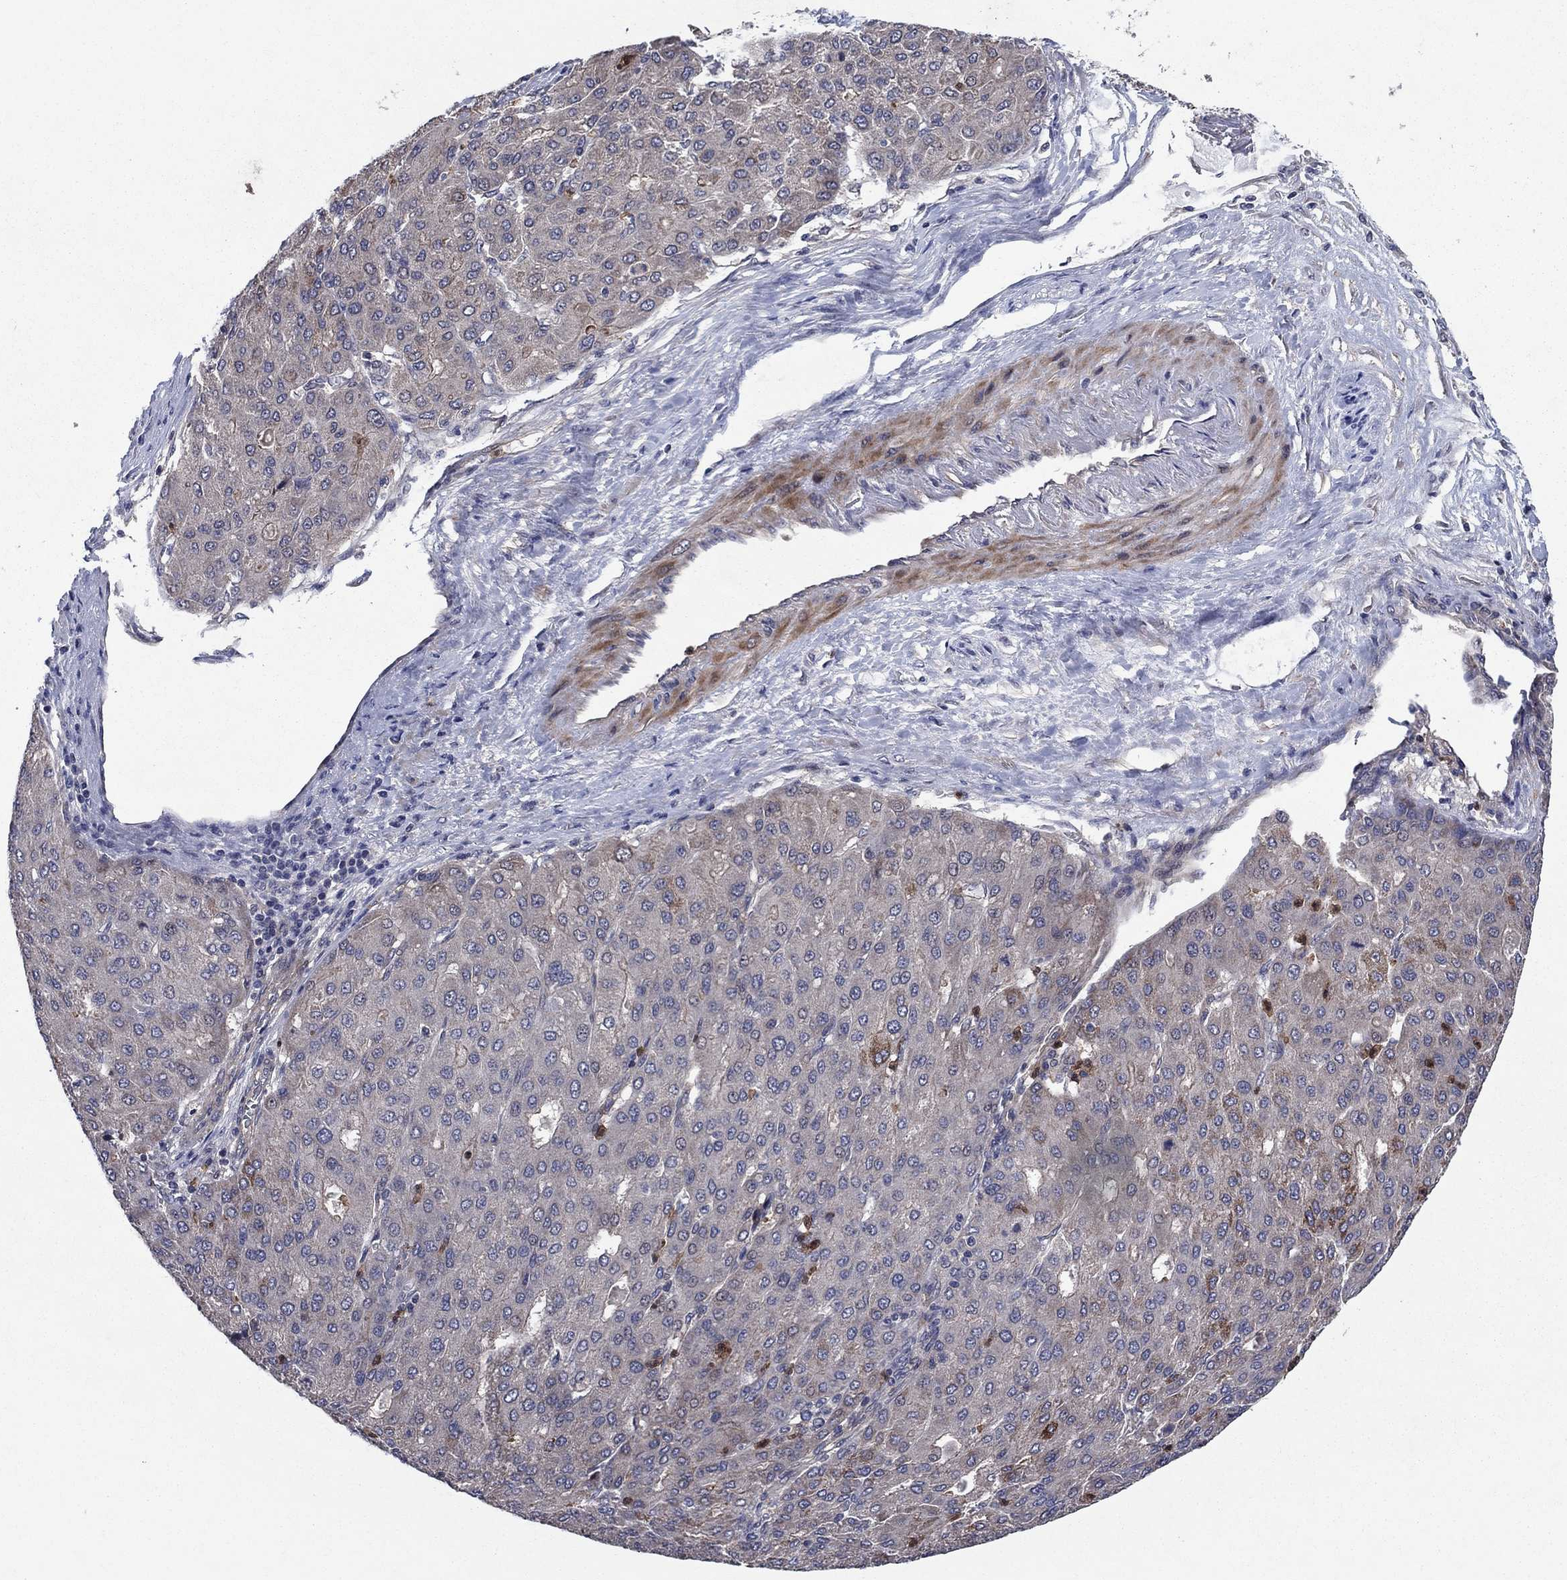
{"staining": {"intensity": "strong", "quantity": "25%-75%", "location": "cytoplasmic/membranous"}, "tissue": "liver cancer", "cell_type": "Tumor cells", "image_type": "cancer", "snomed": [{"axis": "morphology", "description": "Carcinoma, Hepatocellular, NOS"}, {"axis": "topography", "description": "Liver"}], "caption": "IHC (DAB (3,3'-diaminobenzidine)) staining of human liver hepatocellular carcinoma shows strong cytoplasmic/membranous protein expression in approximately 25%-75% of tumor cells. The staining was performed using DAB, with brown indicating positive protein expression. Nuclei are stained blue with hematoxylin.", "gene": "MSRB1", "patient": {"sex": "male", "age": 65}}